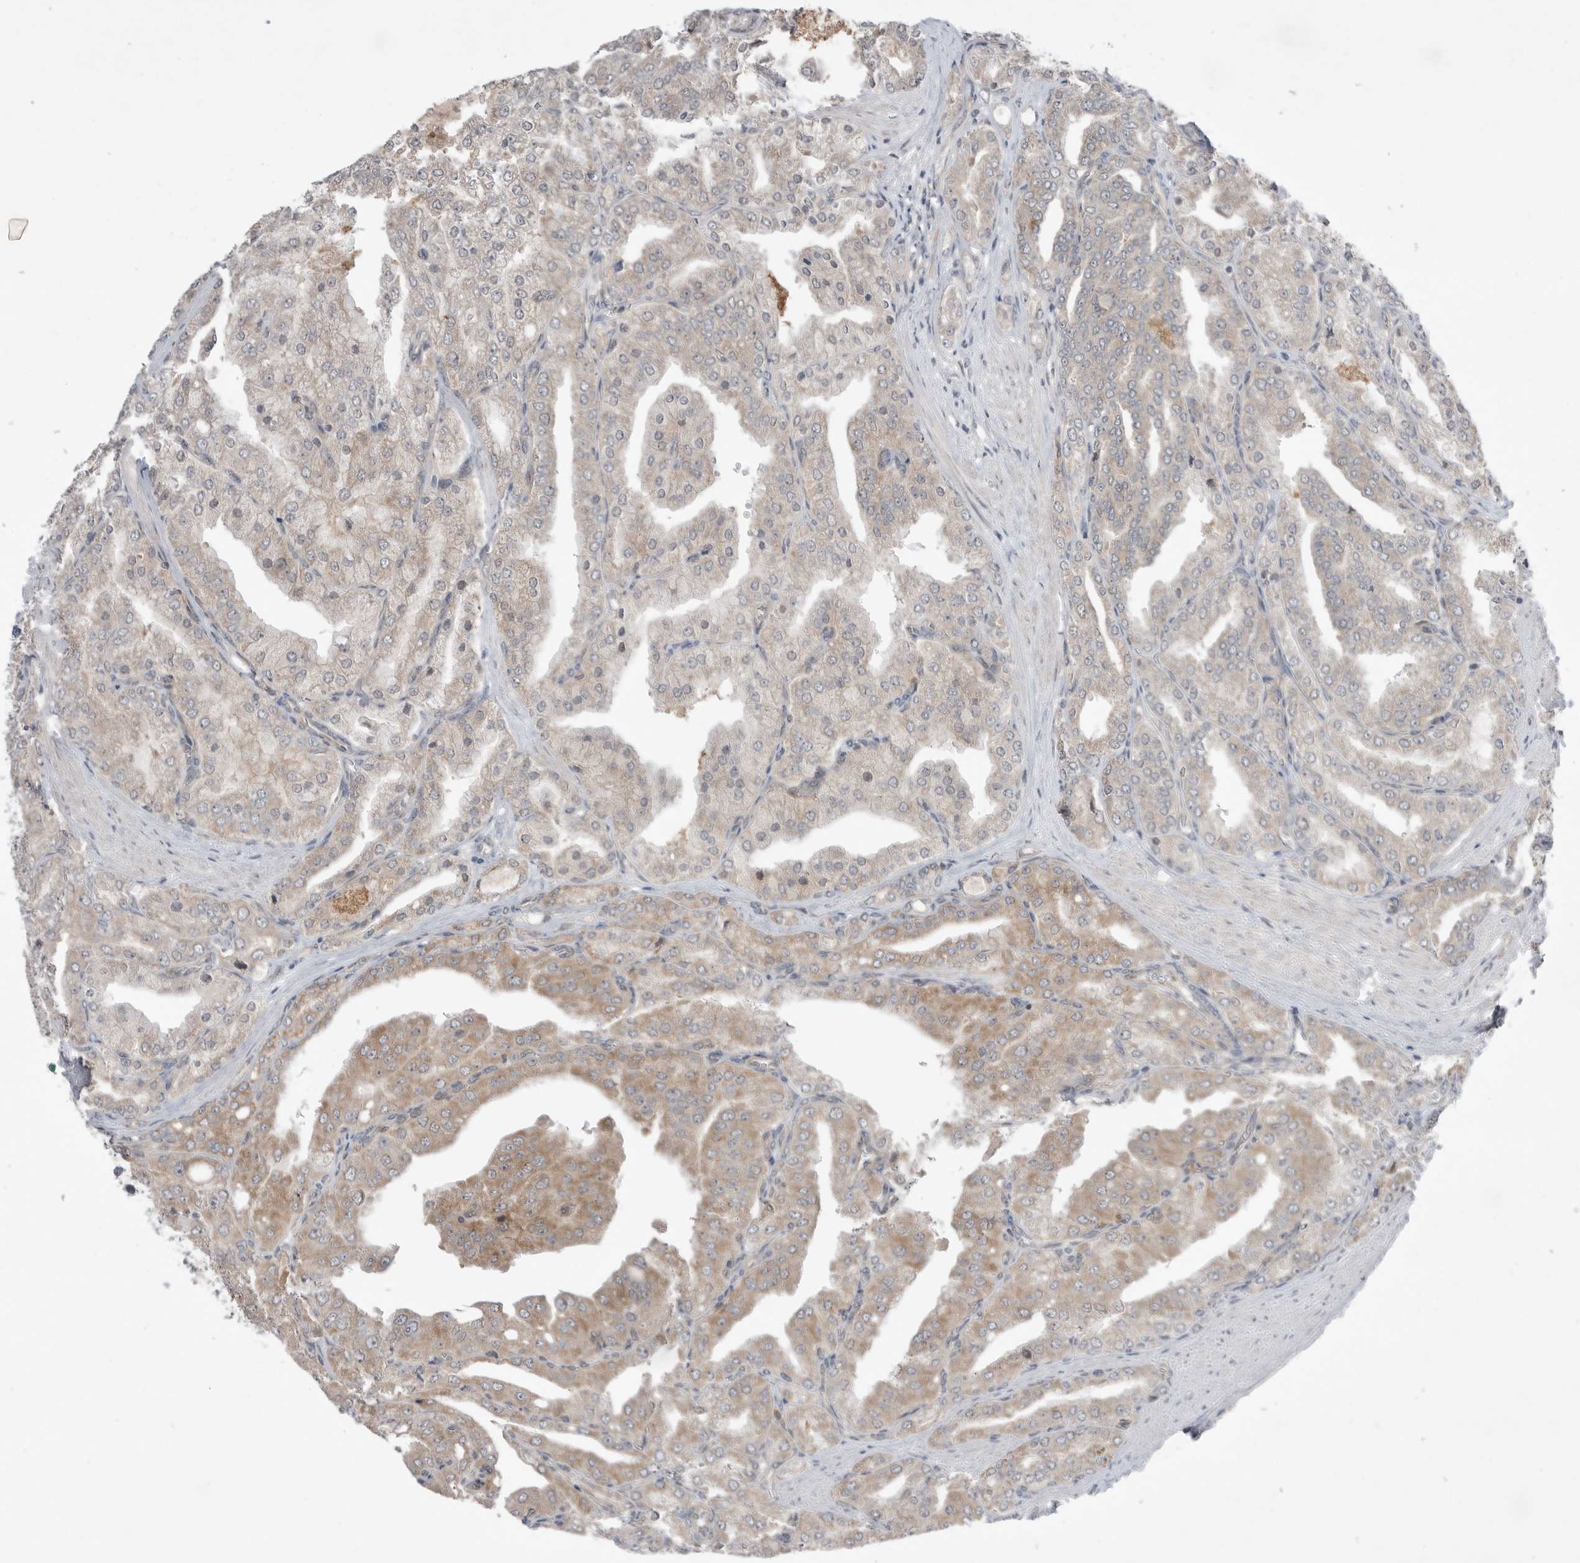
{"staining": {"intensity": "weak", "quantity": "25%-75%", "location": "cytoplasmic/membranous"}, "tissue": "prostate cancer", "cell_type": "Tumor cells", "image_type": "cancer", "snomed": [{"axis": "morphology", "description": "Adenocarcinoma, High grade"}, {"axis": "topography", "description": "Prostate"}], "caption": "Immunohistochemical staining of human prostate cancer displays weak cytoplasmic/membranous protein staining in approximately 25%-75% of tumor cells.", "gene": "NTAQ1", "patient": {"sex": "male", "age": 50}}